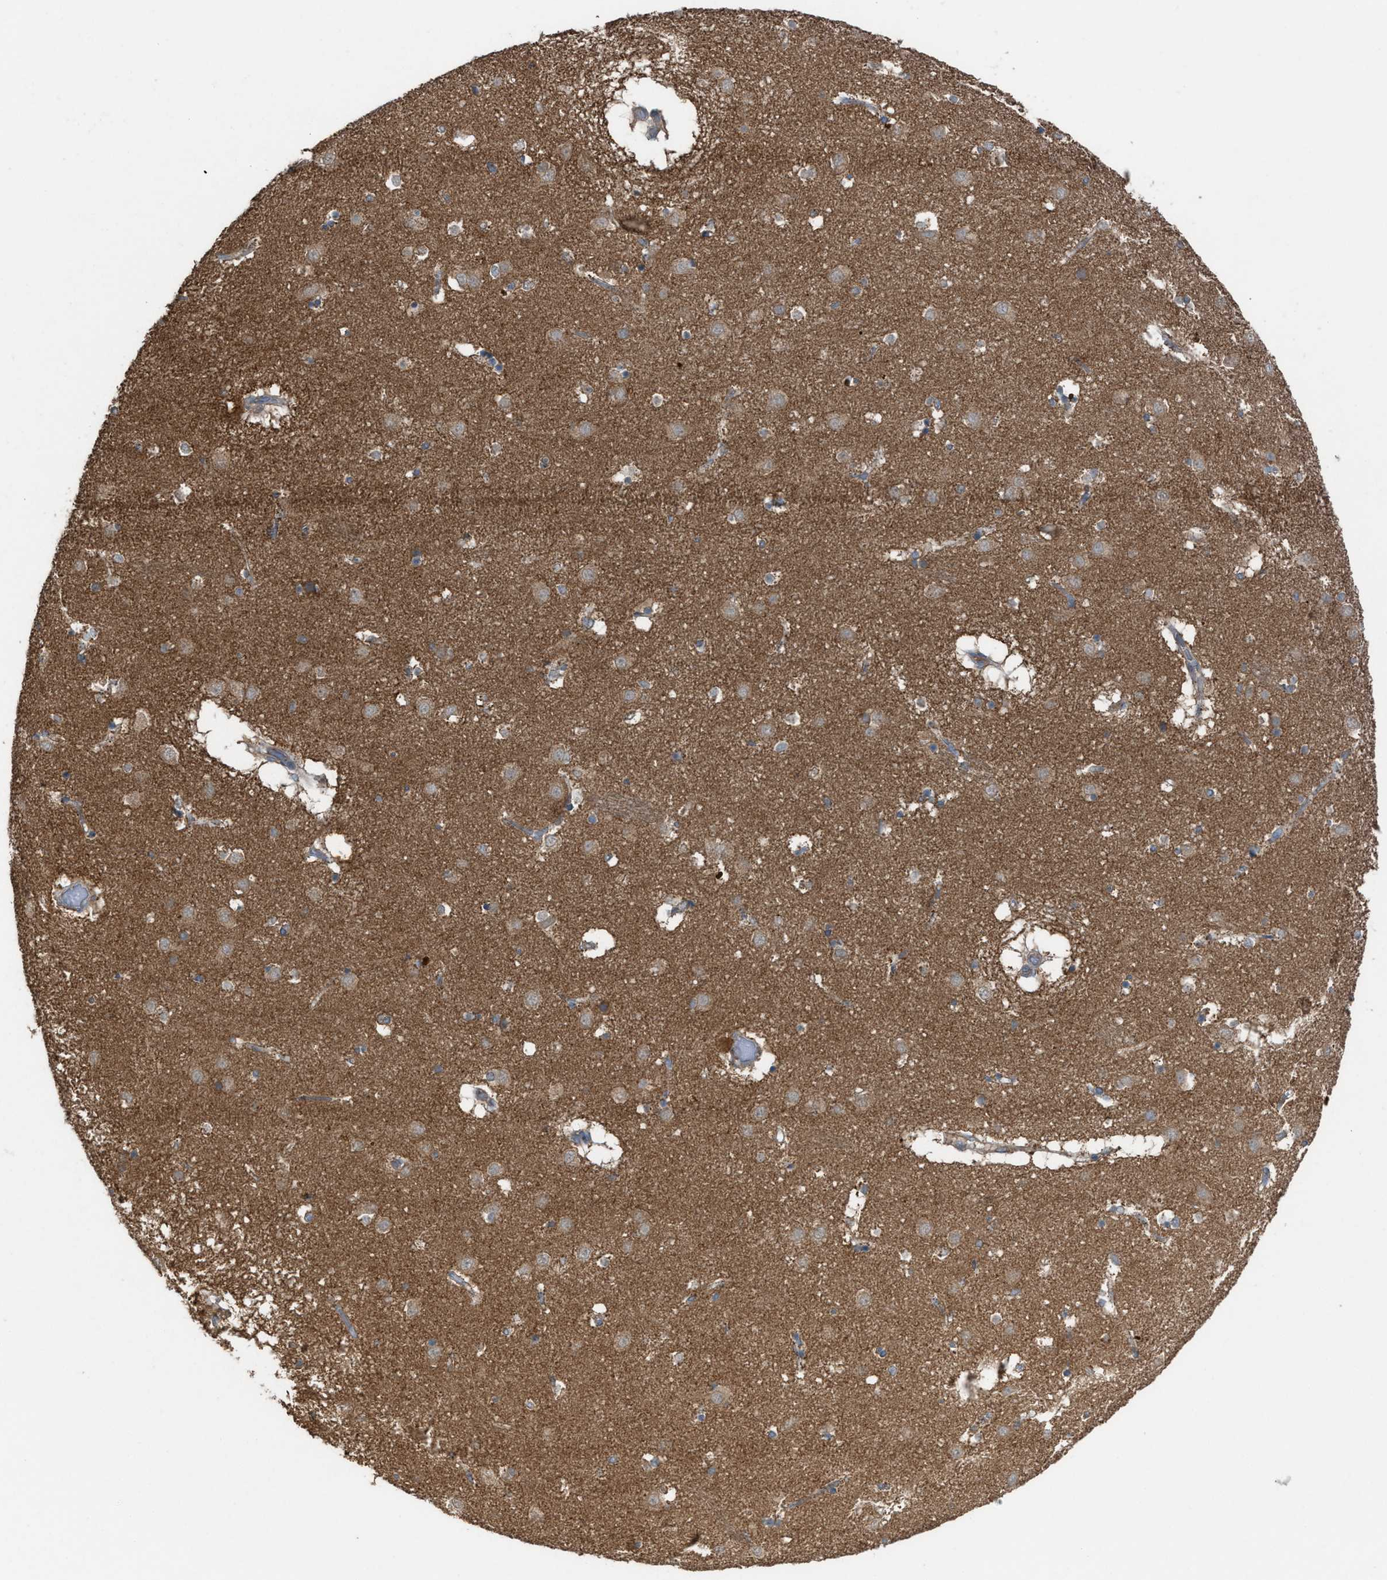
{"staining": {"intensity": "moderate", "quantity": "<25%", "location": "cytoplasmic/membranous"}, "tissue": "caudate", "cell_type": "Glial cells", "image_type": "normal", "snomed": [{"axis": "morphology", "description": "Normal tissue, NOS"}, {"axis": "topography", "description": "Lateral ventricle wall"}], "caption": "Protein expression analysis of benign caudate demonstrates moderate cytoplasmic/membranous staining in about <25% of glial cells. The staining is performed using DAB brown chromogen to label protein expression. The nuclei are counter-stained blue using hematoxylin.", "gene": "TPK1", "patient": {"sex": "male", "age": 70}}